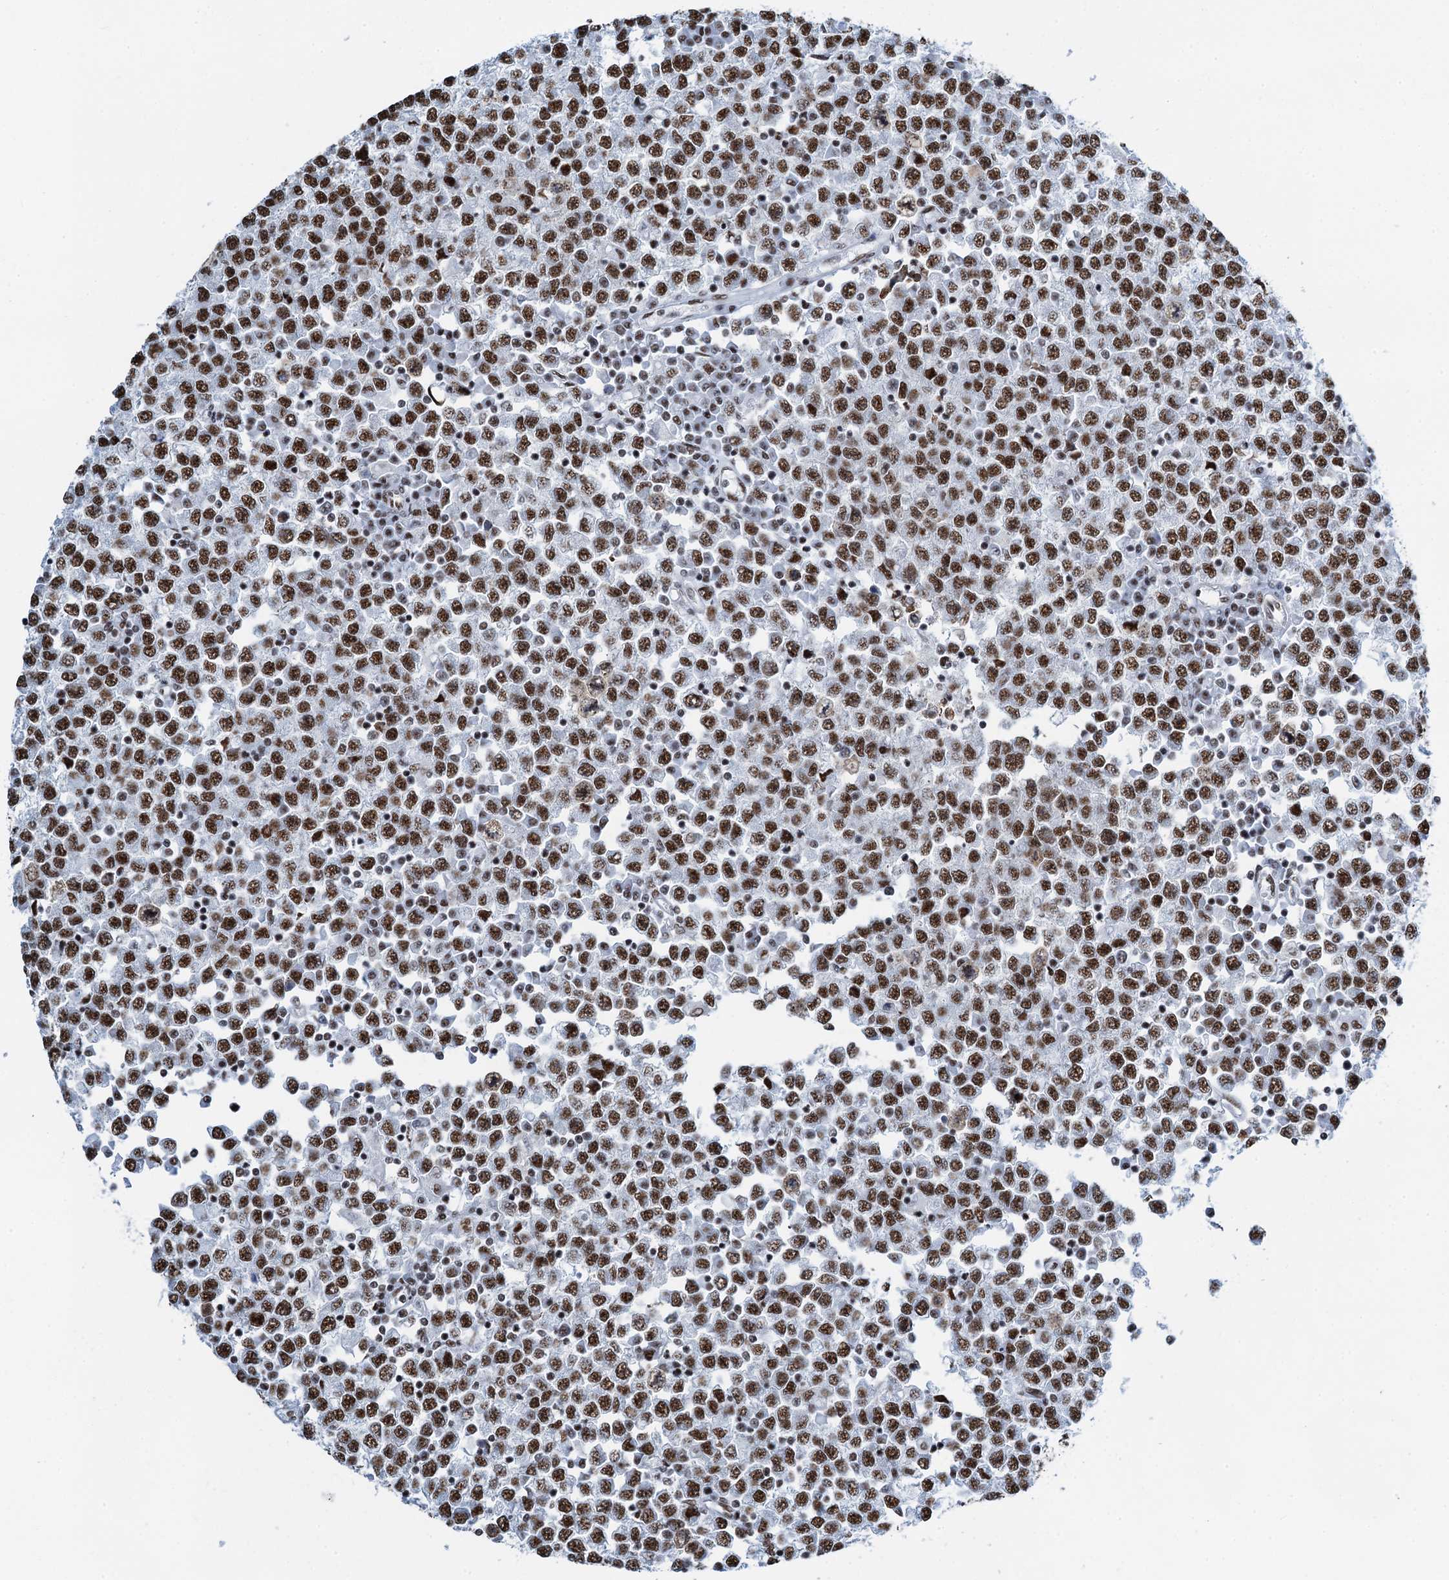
{"staining": {"intensity": "moderate", "quantity": ">75%", "location": "nuclear"}, "tissue": "testis cancer", "cell_type": "Tumor cells", "image_type": "cancer", "snomed": [{"axis": "morphology", "description": "Seminoma, NOS"}, {"axis": "topography", "description": "Testis"}], "caption": "Testis cancer stained with DAB (3,3'-diaminobenzidine) IHC demonstrates medium levels of moderate nuclear expression in approximately >75% of tumor cells.", "gene": "ZNF609", "patient": {"sex": "male", "age": 65}}